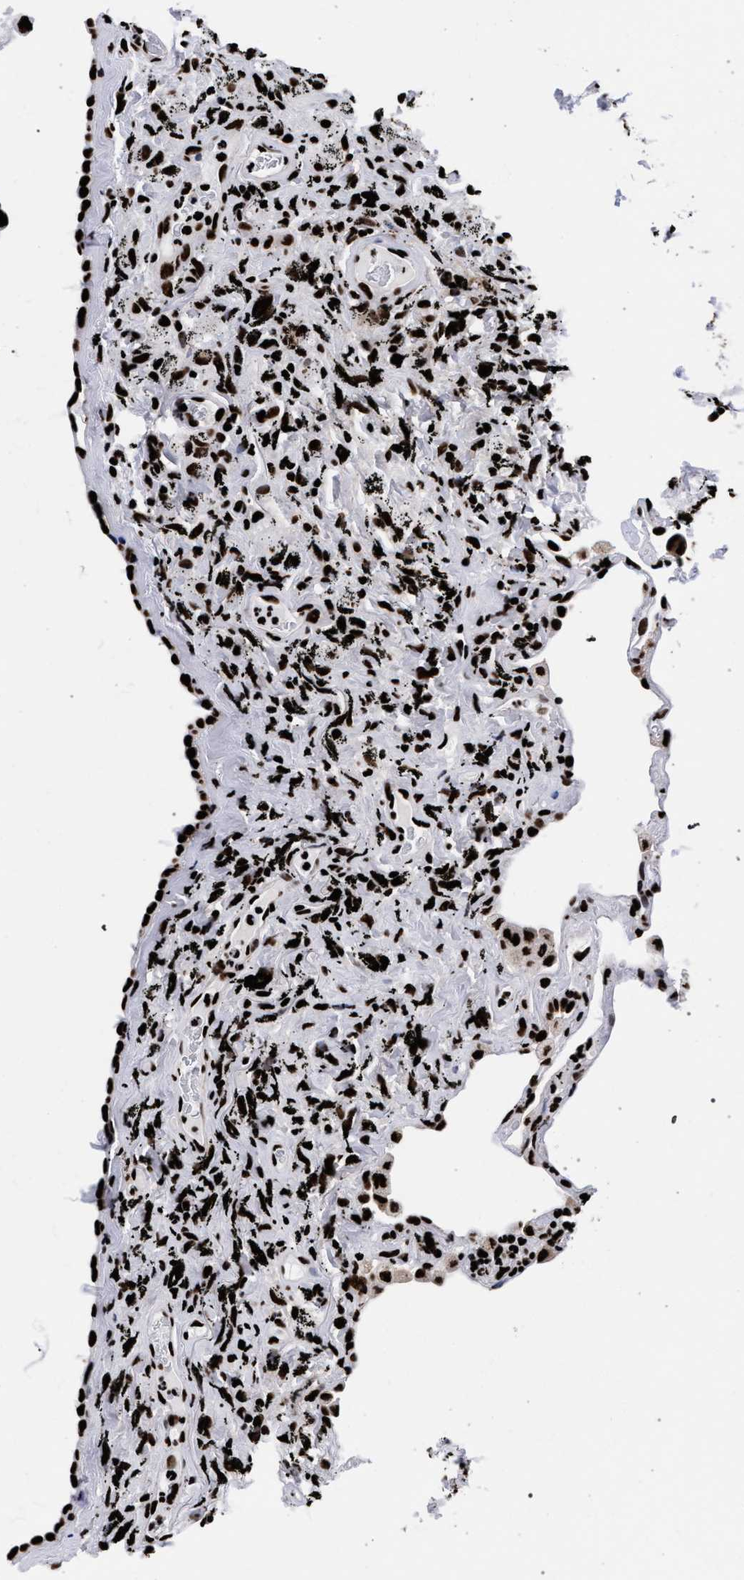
{"staining": {"intensity": "strong", "quantity": ">75%", "location": "nuclear"}, "tissue": "lung", "cell_type": "Alveolar cells", "image_type": "normal", "snomed": [{"axis": "morphology", "description": "Normal tissue, NOS"}, {"axis": "topography", "description": "Lung"}], "caption": "The histopathology image displays staining of benign lung, revealing strong nuclear protein positivity (brown color) within alveolar cells. Ihc stains the protein in brown and the nuclei are stained blue.", "gene": "HNRNPA1", "patient": {"sex": "male", "age": 59}}